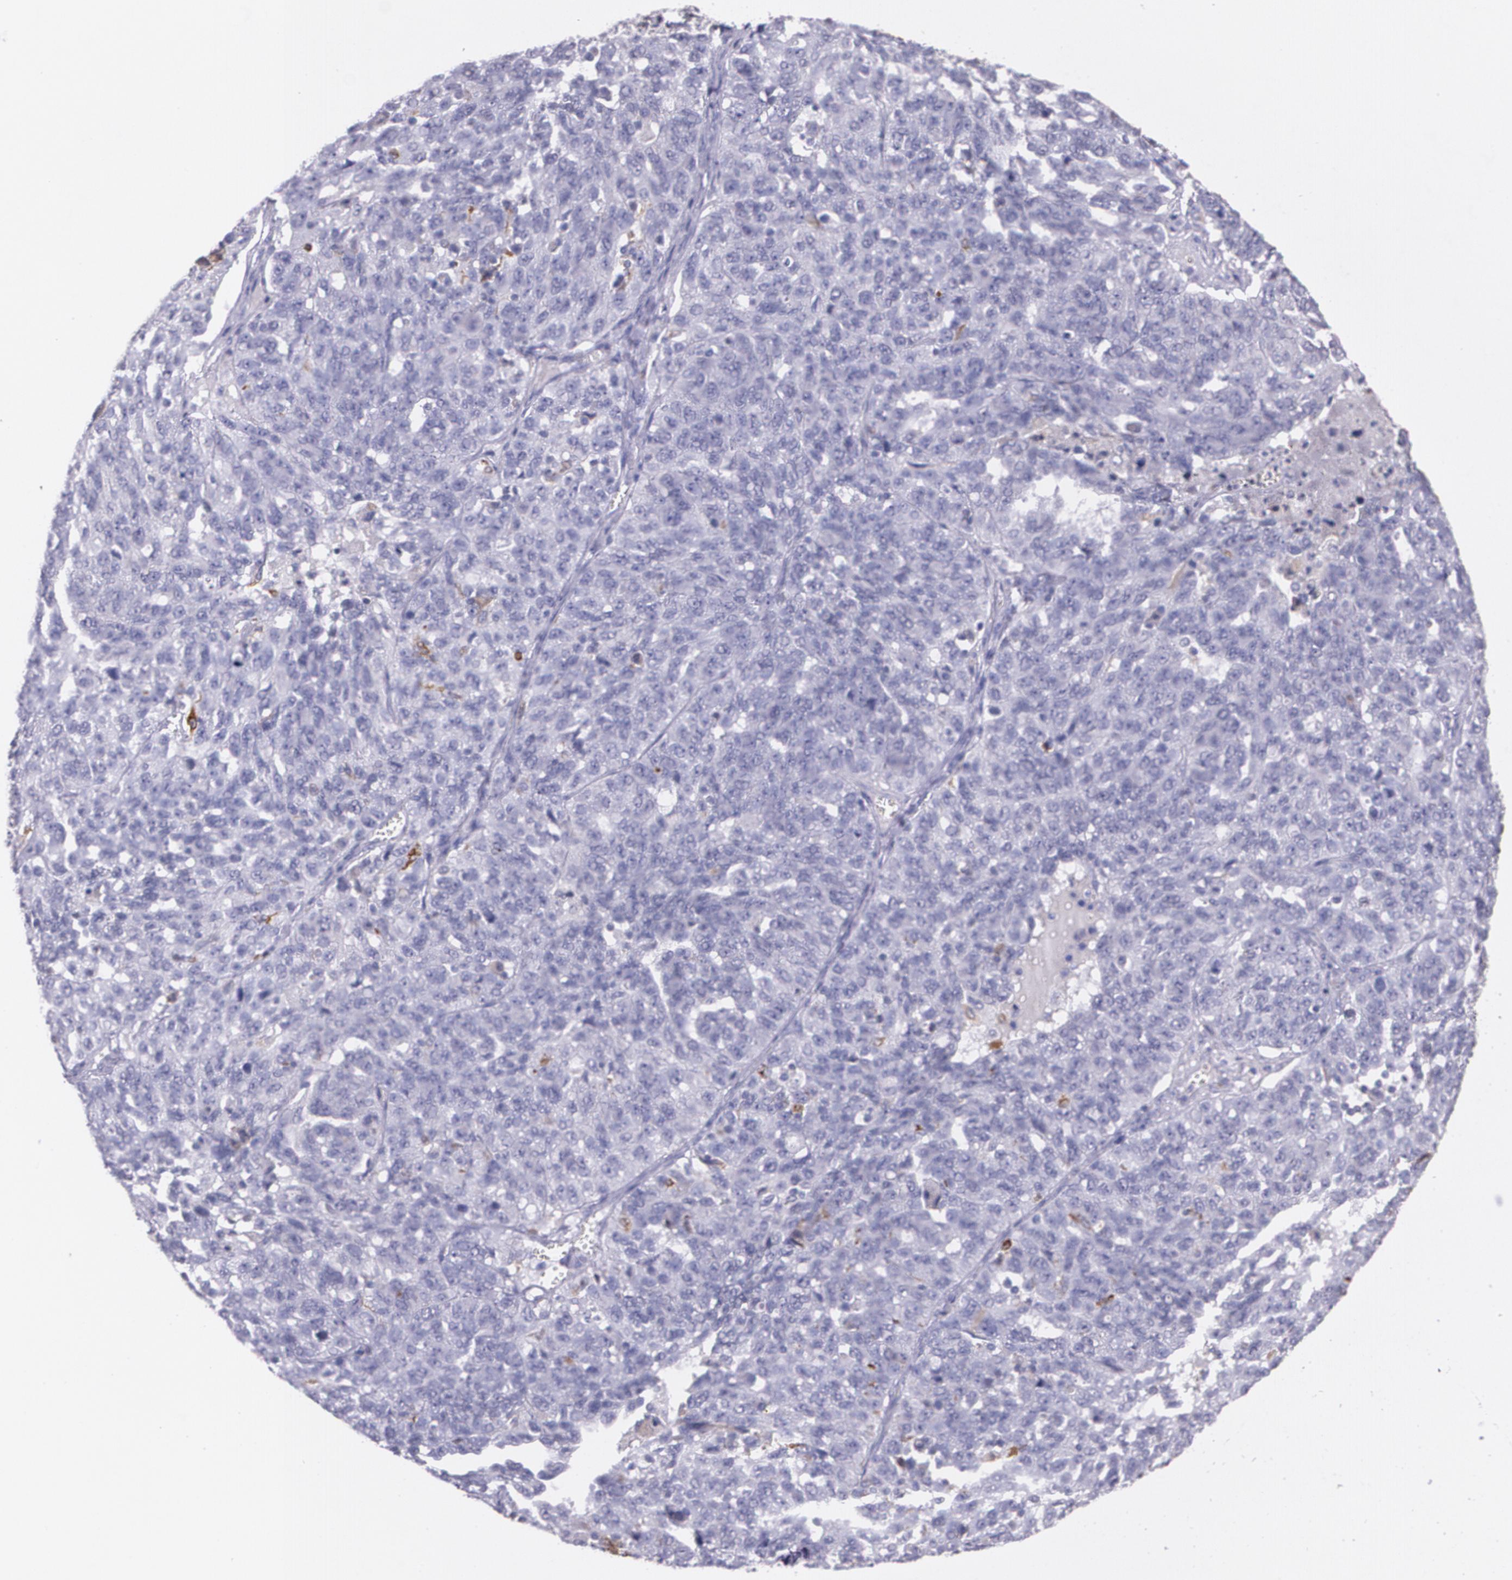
{"staining": {"intensity": "negative", "quantity": "none", "location": "none"}, "tissue": "ovarian cancer", "cell_type": "Tumor cells", "image_type": "cancer", "snomed": [{"axis": "morphology", "description": "Cystadenocarcinoma, serous, NOS"}, {"axis": "topography", "description": "Ovary"}], "caption": "Human ovarian cancer (serous cystadenocarcinoma) stained for a protein using IHC shows no positivity in tumor cells.", "gene": "RTN1", "patient": {"sex": "female", "age": 71}}